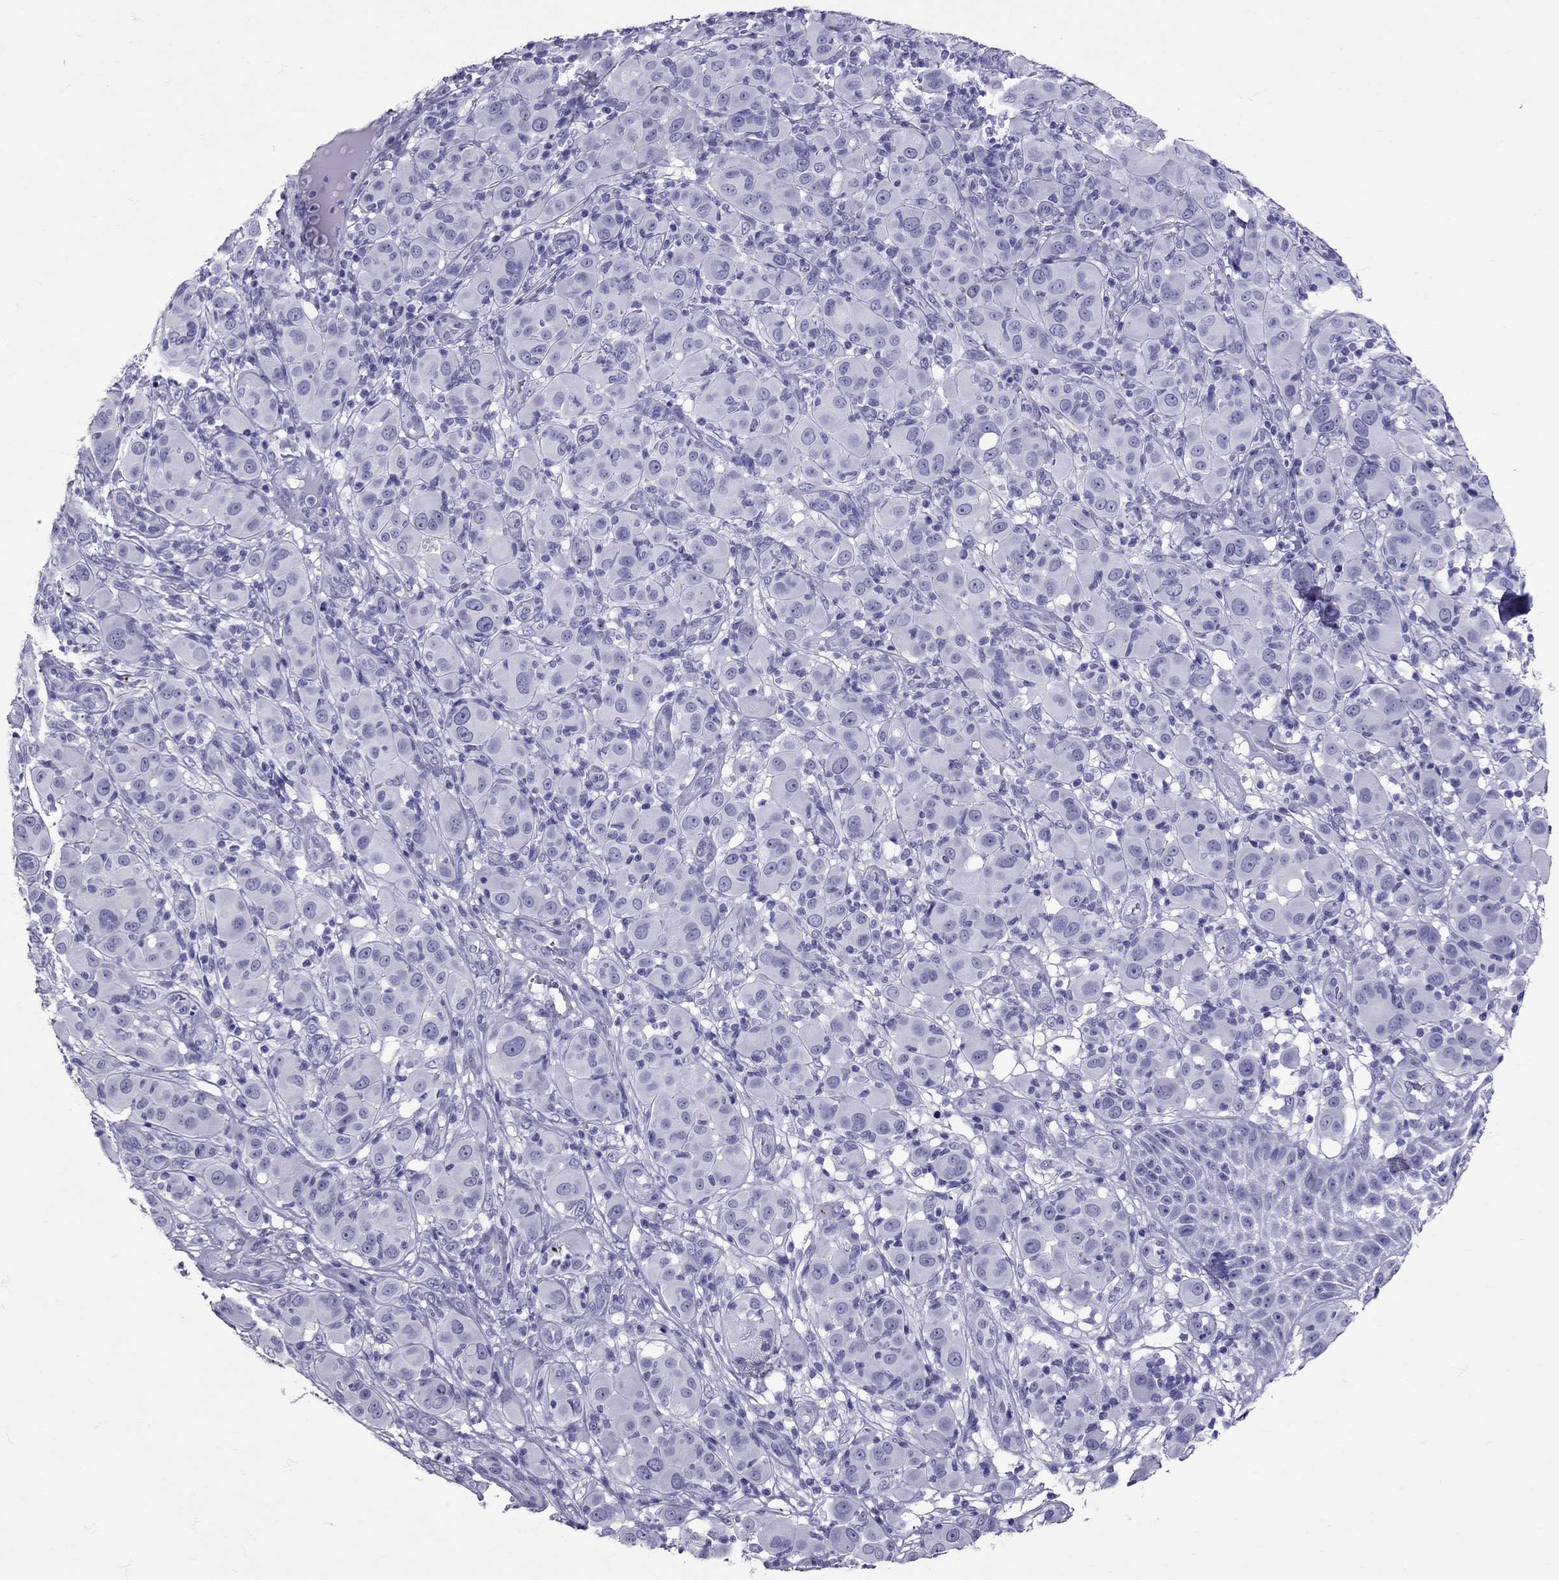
{"staining": {"intensity": "negative", "quantity": "none", "location": "none"}, "tissue": "melanoma", "cell_type": "Tumor cells", "image_type": "cancer", "snomed": [{"axis": "morphology", "description": "Malignant melanoma, NOS"}, {"axis": "topography", "description": "Skin"}], "caption": "High power microscopy image of an immunohistochemistry (IHC) micrograph of malignant melanoma, revealing no significant staining in tumor cells.", "gene": "AVP", "patient": {"sex": "female", "age": 87}}